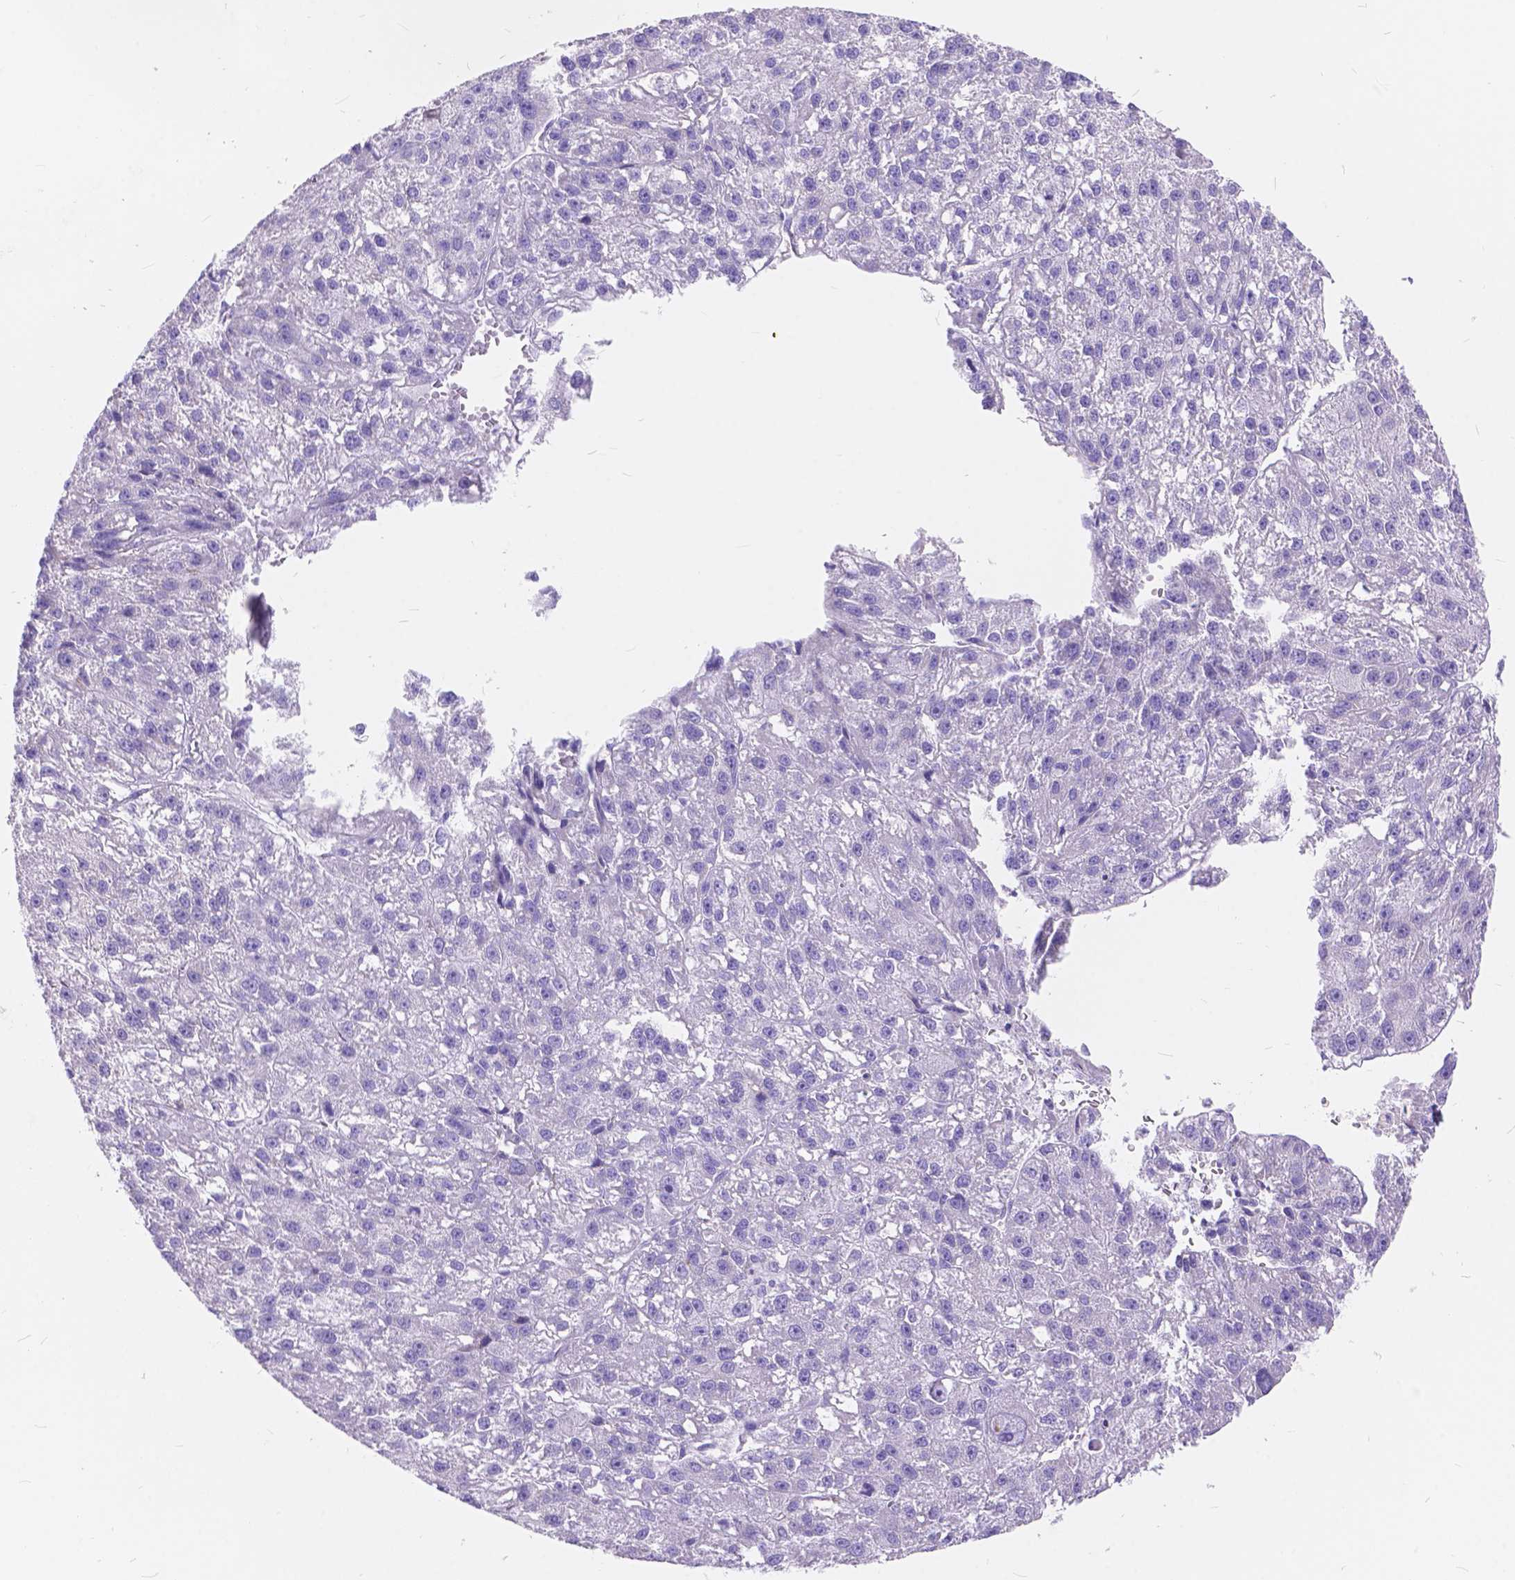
{"staining": {"intensity": "negative", "quantity": "none", "location": "none"}, "tissue": "liver cancer", "cell_type": "Tumor cells", "image_type": "cancer", "snomed": [{"axis": "morphology", "description": "Carcinoma, Hepatocellular, NOS"}, {"axis": "topography", "description": "Liver"}], "caption": "An image of human liver cancer is negative for staining in tumor cells.", "gene": "FOXL2", "patient": {"sex": "female", "age": 70}}